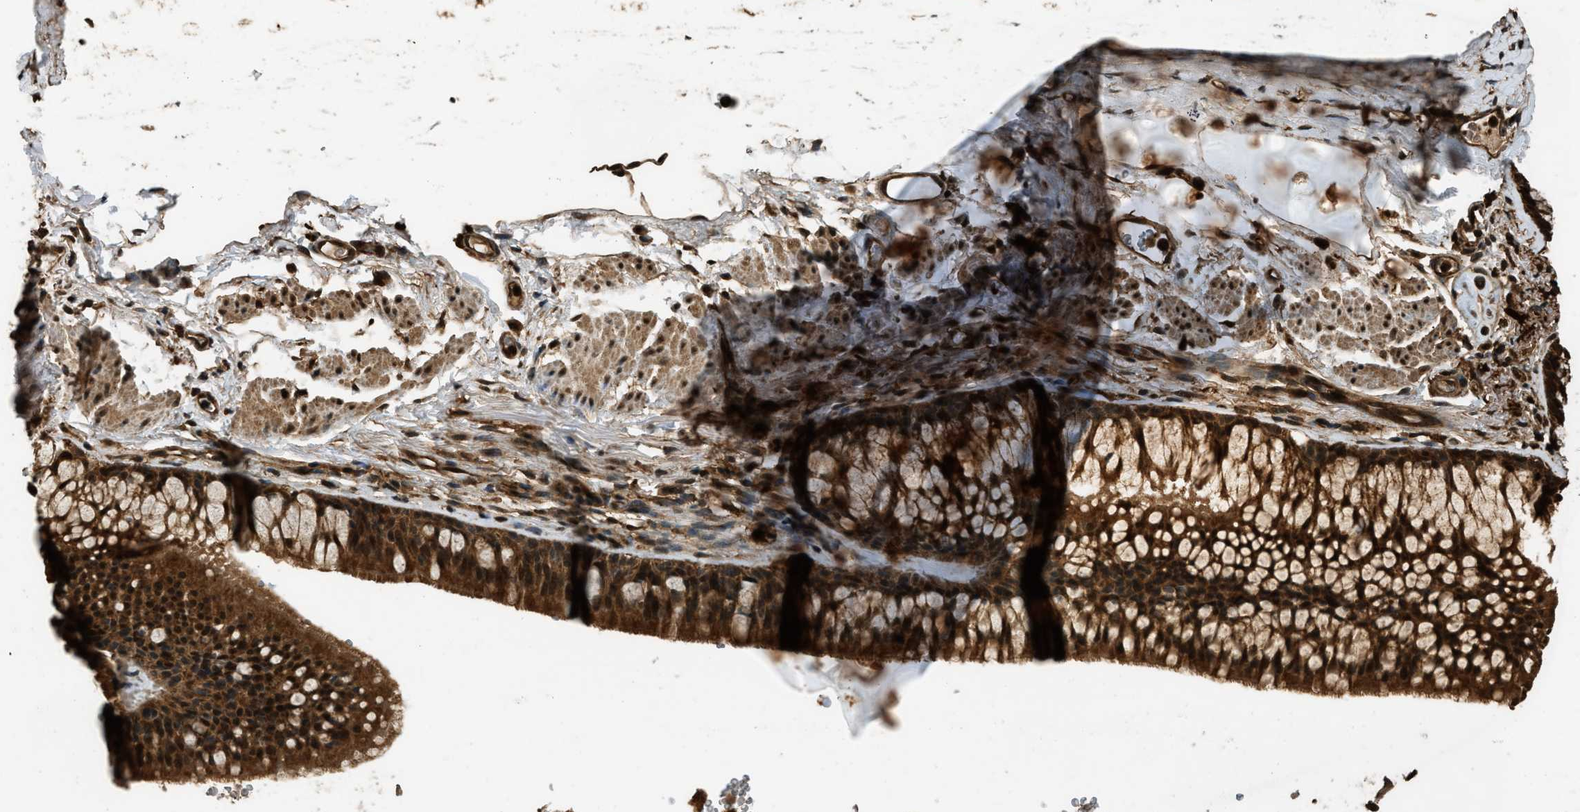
{"staining": {"intensity": "strong", "quantity": ">75%", "location": "cytoplasmic/membranous,nuclear"}, "tissue": "bronchus", "cell_type": "Respiratory epithelial cells", "image_type": "normal", "snomed": [{"axis": "morphology", "description": "Normal tissue, NOS"}, {"axis": "topography", "description": "Cartilage tissue"}, {"axis": "topography", "description": "Bronchus"}], "caption": "The immunohistochemical stain labels strong cytoplasmic/membranous,nuclear staining in respiratory epithelial cells of normal bronchus. The staining is performed using DAB brown chromogen to label protein expression. The nuclei are counter-stained blue using hematoxylin.", "gene": "RAP2A", "patient": {"sex": "female", "age": 53}}